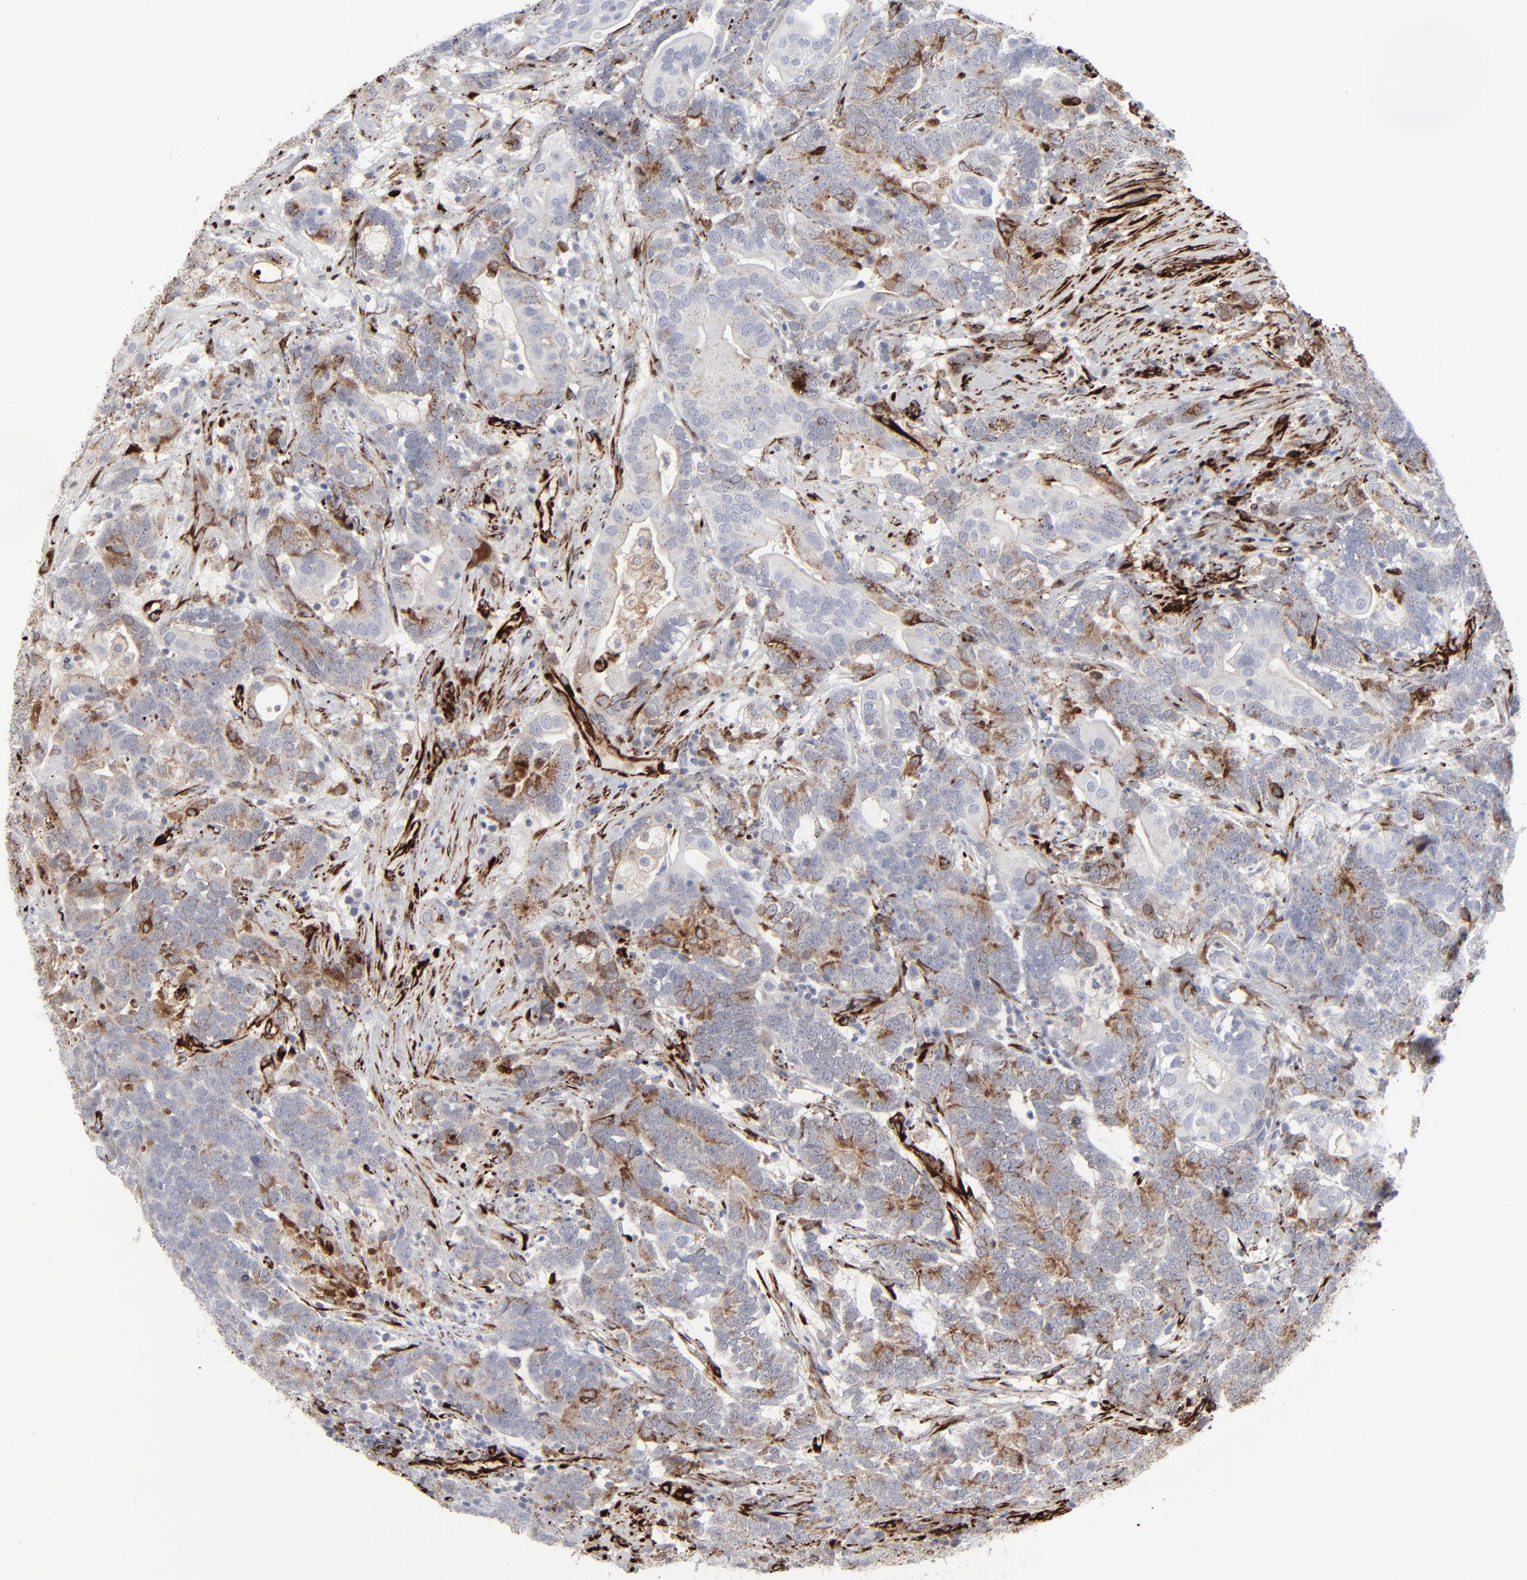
{"staining": {"intensity": "moderate", "quantity": "<25%", "location": "cytoplasmic/membranous"}, "tissue": "testis cancer", "cell_type": "Tumor cells", "image_type": "cancer", "snomed": [{"axis": "morphology", "description": "Carcinoma, Embryonal, NOS"}, {"axis": "topography", "description": "Testis"}], "caption": "An image of human testis cancer stained for a protein demonstrates moderate cytoplasmic/membranous brown staining in tumor cells.", "gene": "SPARC", "patient": {"sex": "male", "age": 26}}